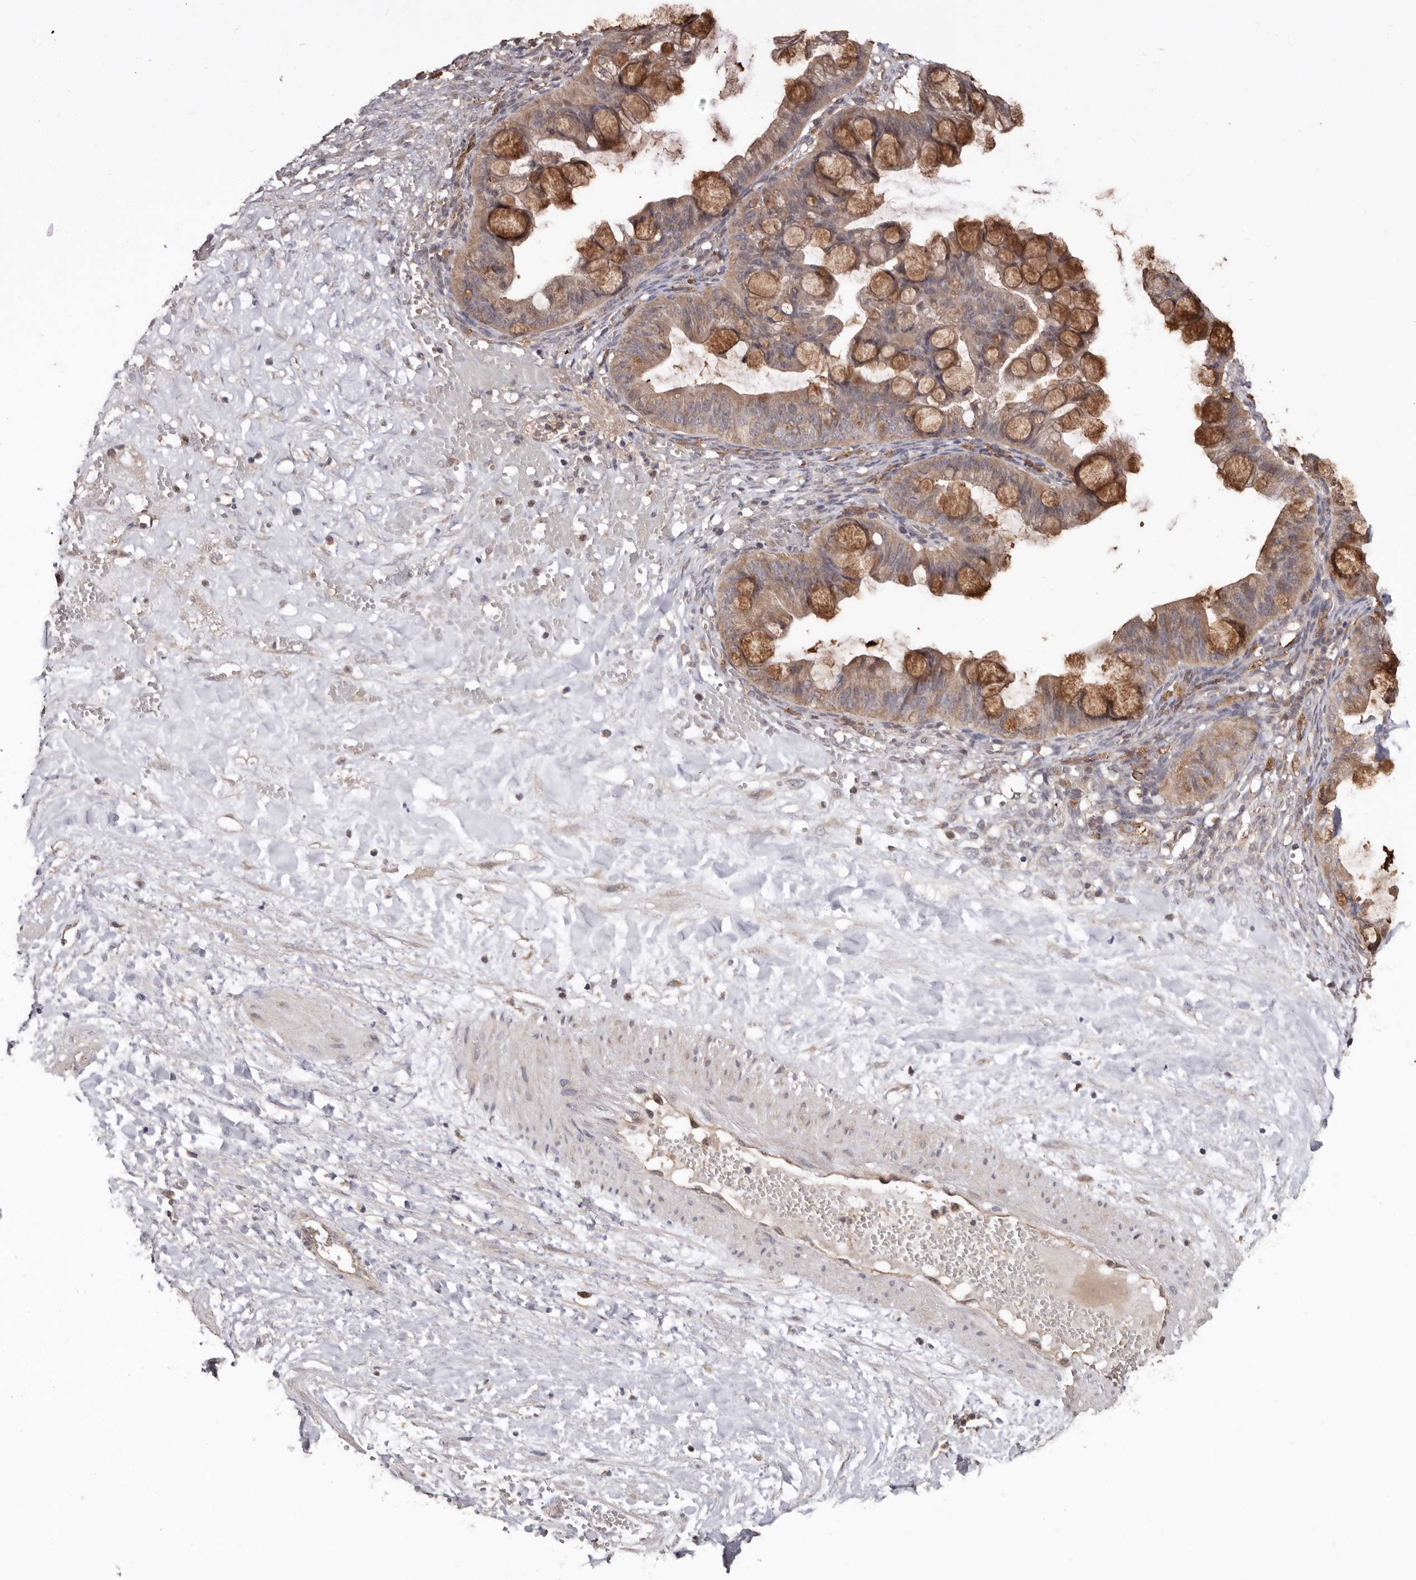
{"staining": {"intensity": "strong", "quantity": ">75%", "location": "cytoplasmic/membranous"}, "tissue": "ovarian cancer", "cell_type": "Tumor cells", "image_type": "cancer", "snomed": [{"axis": "morphology", "description": "Cystadenocarcinoma, mucinous, NOS"}, {"axis": "topography", "description": "Ovary"}], "caption": "Ovarian cancer stained for a protein (brown) exhibits strong cytoplasmic/membranous positive staining in approximately >75% of tumor cells.", "gene": "RSPO2", "patient": {"sex": "female", "age": 73}}